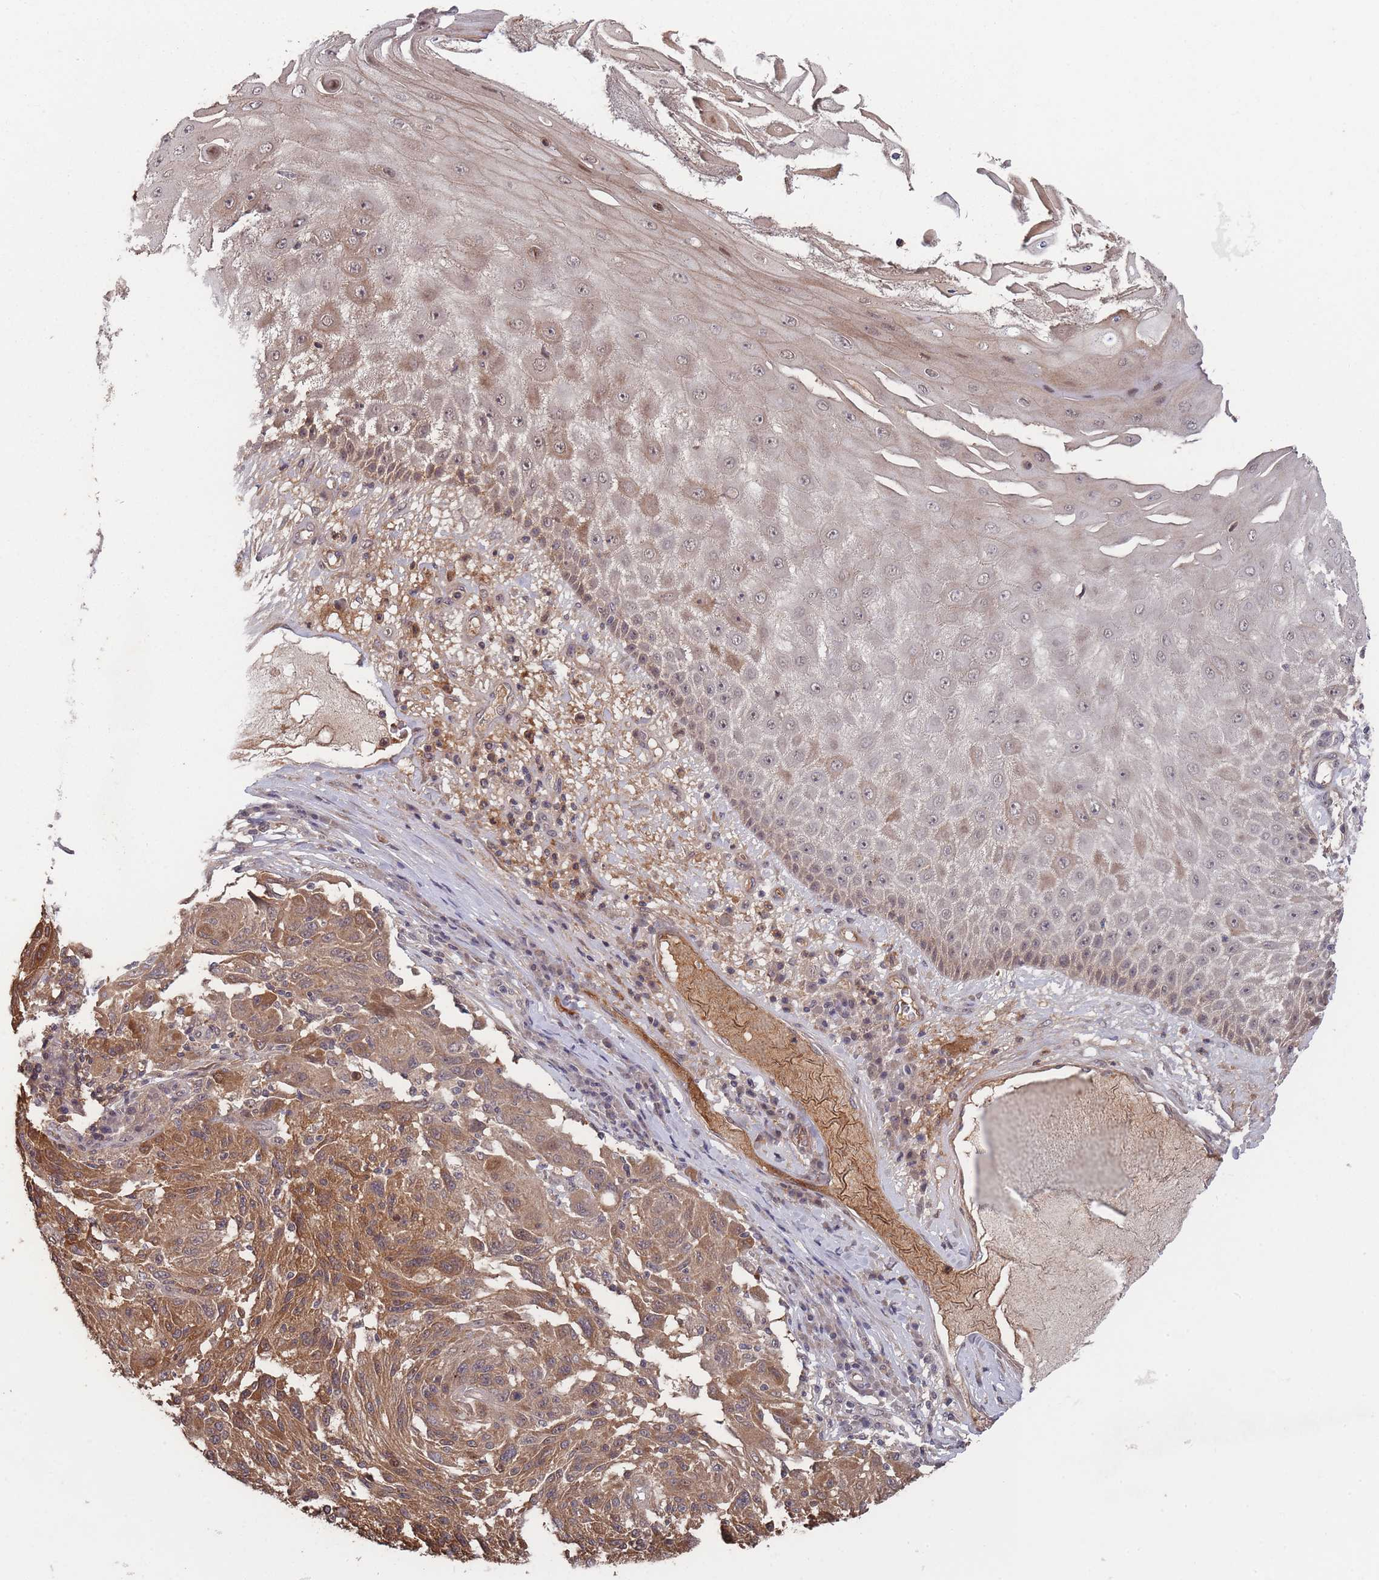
{"staining": {"intensity": "moderate", "quantity": ">75%", "location": "cytoplasmic/membranous"}, "tissue": "melanoma", "cell_type": "Tumor cells", "image_type": "cancer", "snomed": [{"axis": "morphology", "description": "Malignant melanoma, NOS"}, {"axis": "topography", "description": "Skin"}], "caption": "This histopathology image shows melanoma stained with immunohistochemistry to label a protein in brown. The cytoplasmic/membranous of tumor cells show moderate positivity for the protein. Nuclei are counter-stained blue.", "gene": "SF3B1", "patient": {"sex": "male", "age": 53}}